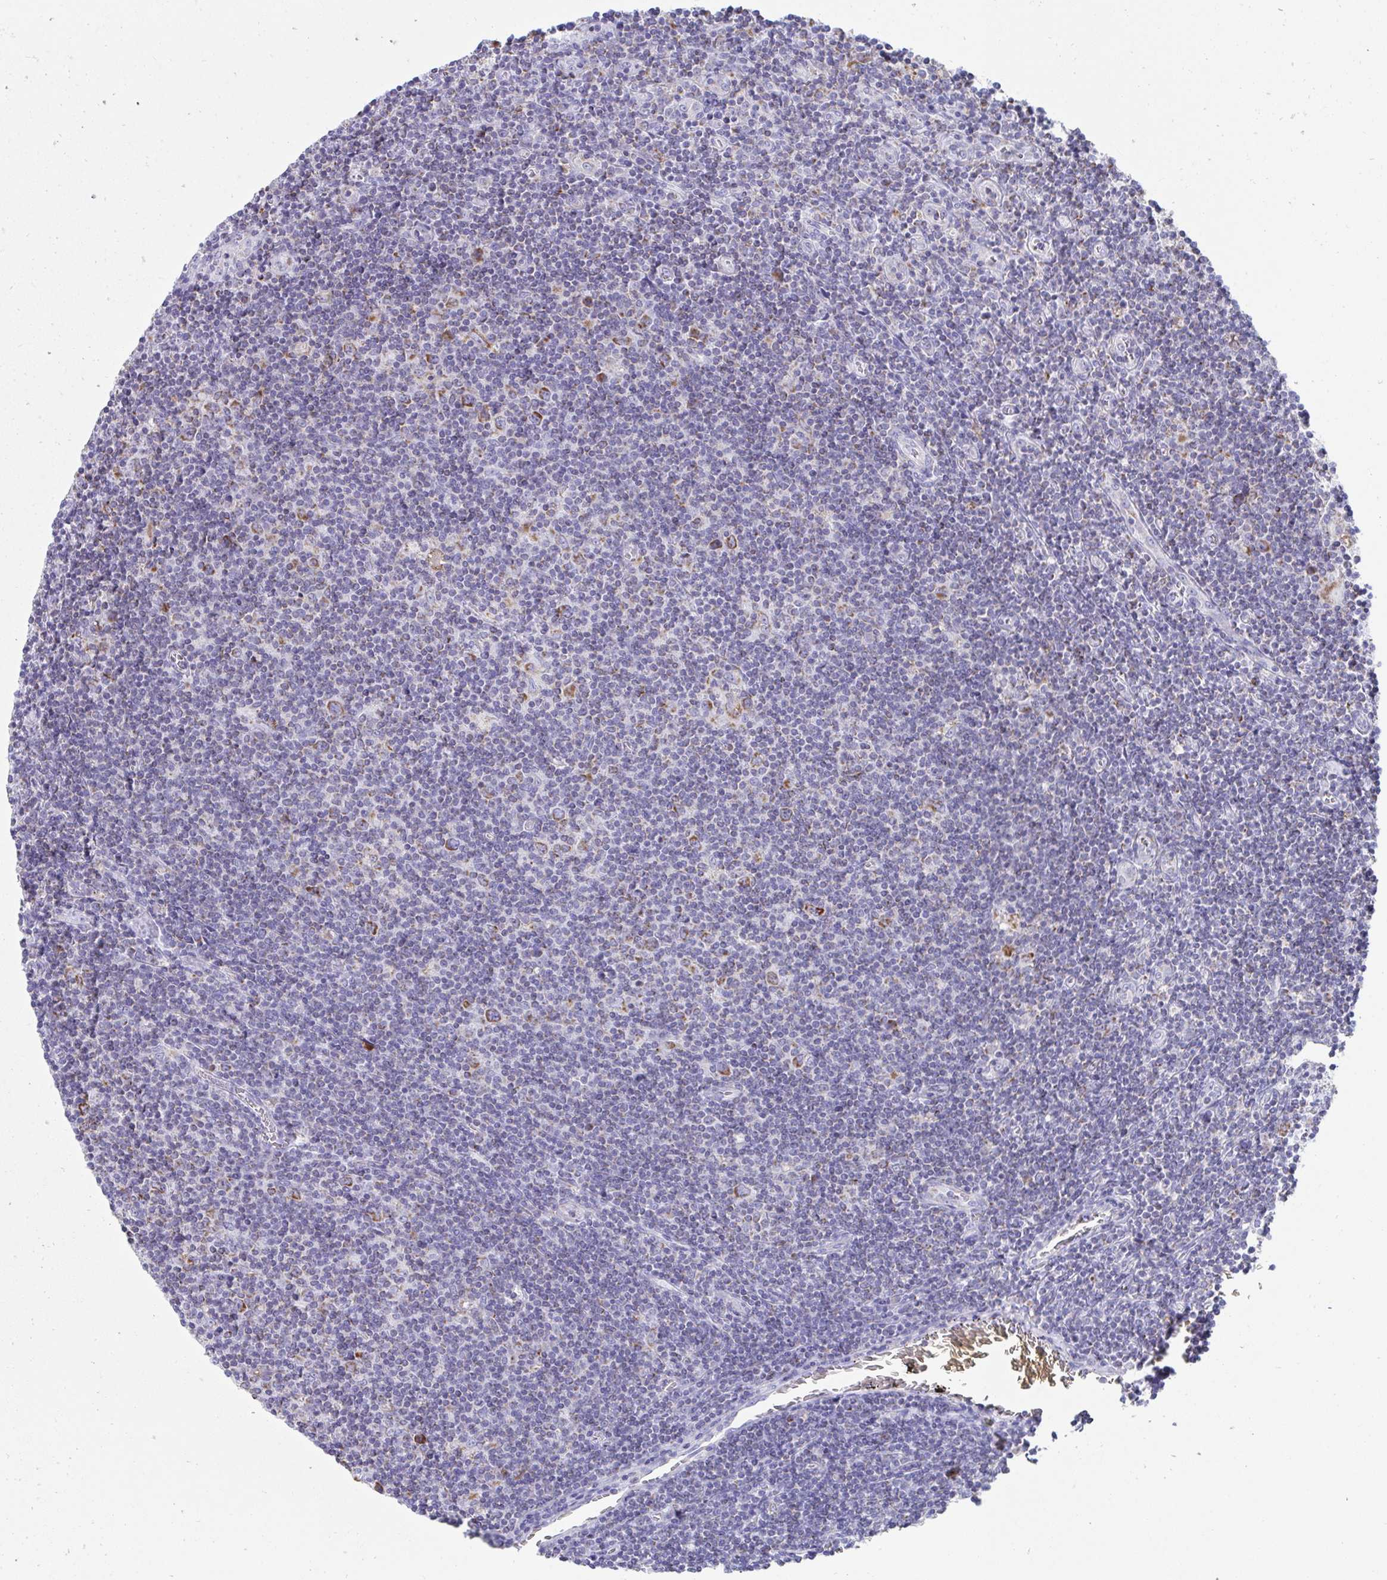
{"staining": {"intensity": "moderate", "quantity": ">75%", "location": "cytoplasmic/membranous"}, "tissue": "lymphoma", "cell_type": "Tumor cells", "image_type": "cancer", "snomed": [{"axis": "morphology", "description": "Hodgkin's disease, NOS"}, {"axis": "topography", "description": "Lymph node"}], "caption": "The micrograph shows immunohistochemical staining of lymphoma. There is moderate cytoplasmic/membranous expression is appreciated in about >75% of tumor cells.", "gene": "AIFM1", "patient": {"sex": "male", "age": 40}}